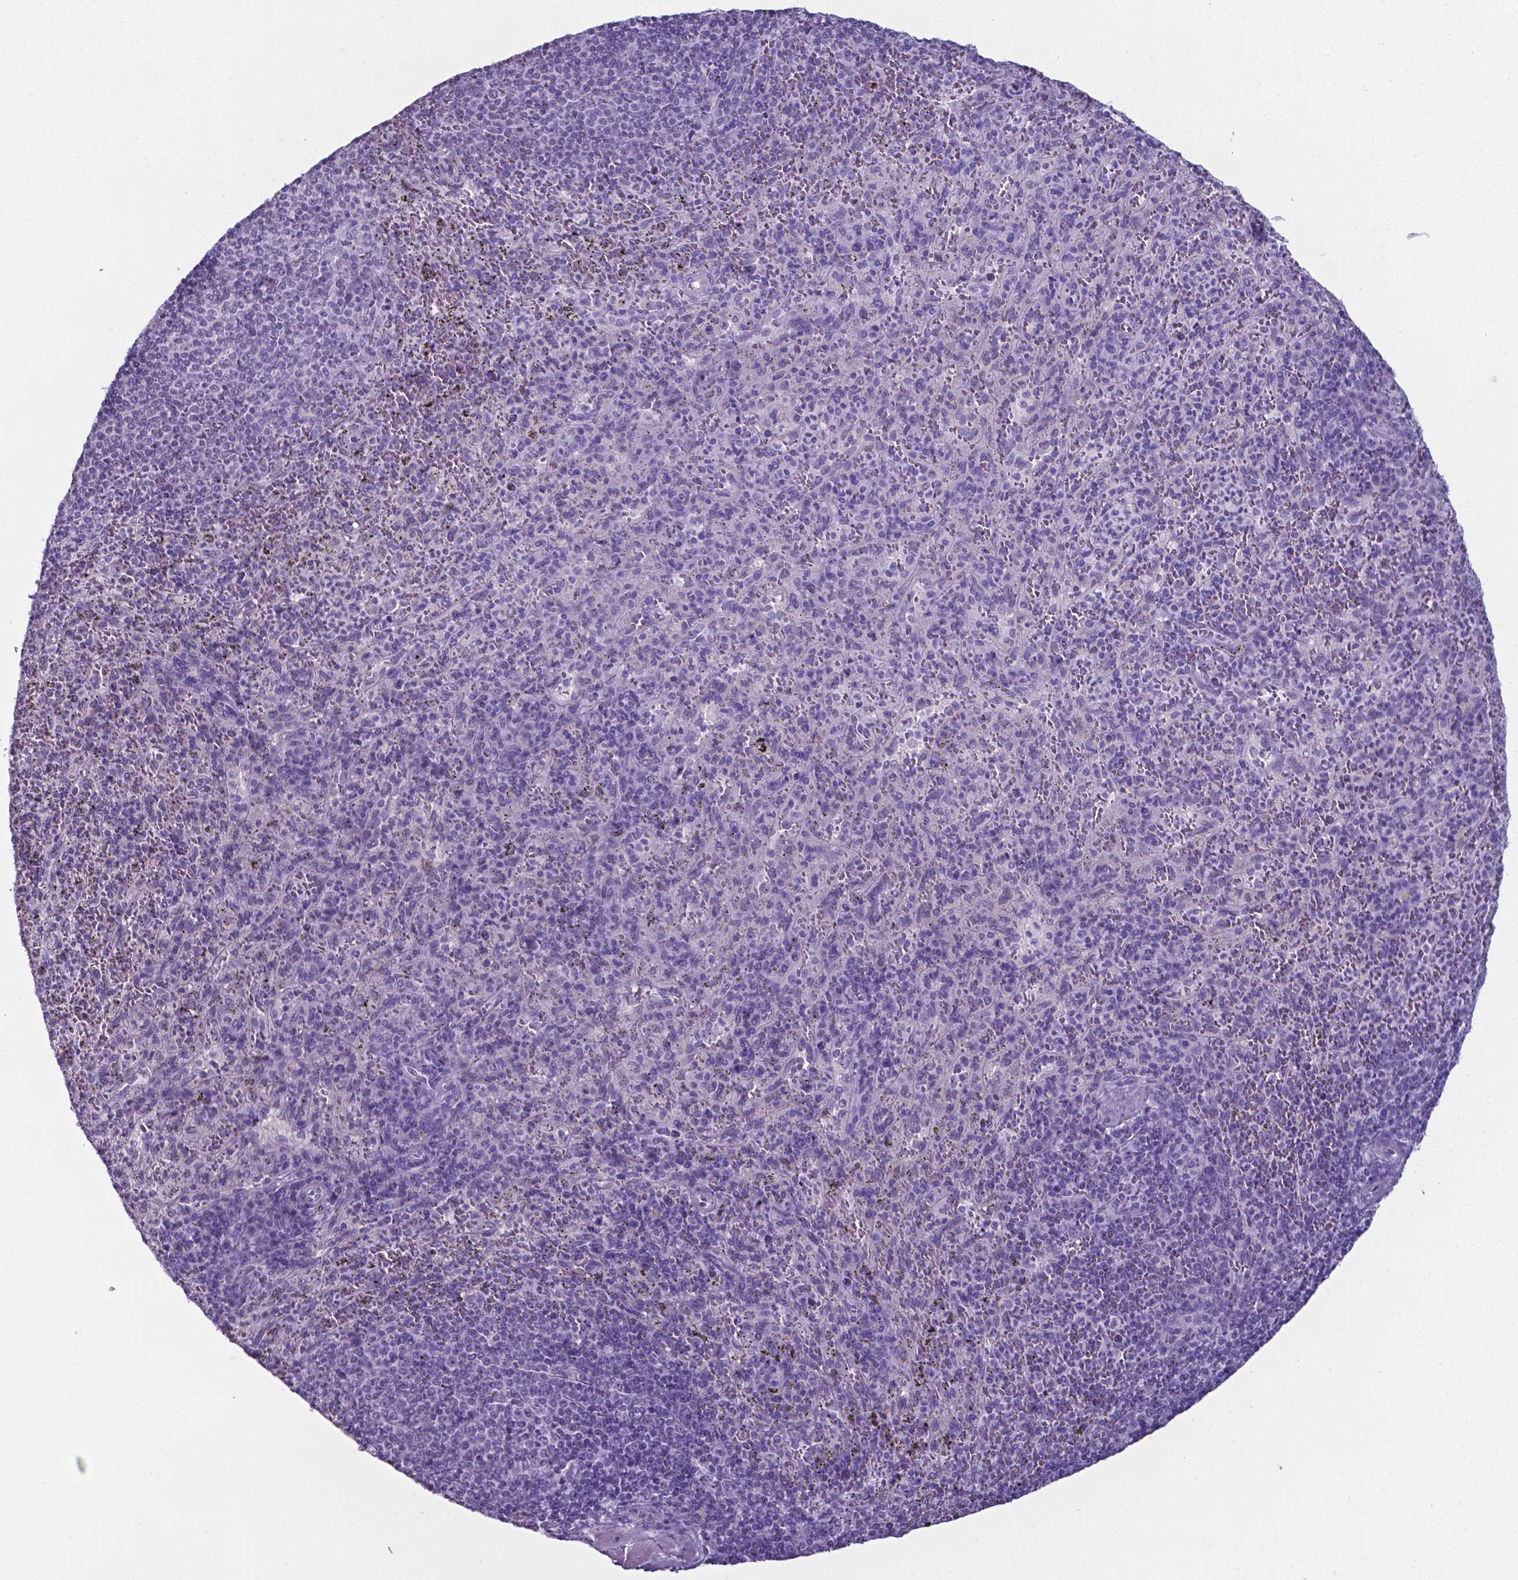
{"staining": {"intensity": "negative", "quantity": "none", "location": "none"}, "tissue": "spleen", "cell_type": "Cells in red pulp", "image_type": "normal", "snomed": [{"axis": "morphology", "description": "Normal tissue, NOS"}, {"axis": "topography", "description": "Spleen"}], "caption": "The micrograph shows no significant expression in cells in red pulp of spleen.", "gene": "AP5B1", "patient": {"sex": "male", "age": 57}}